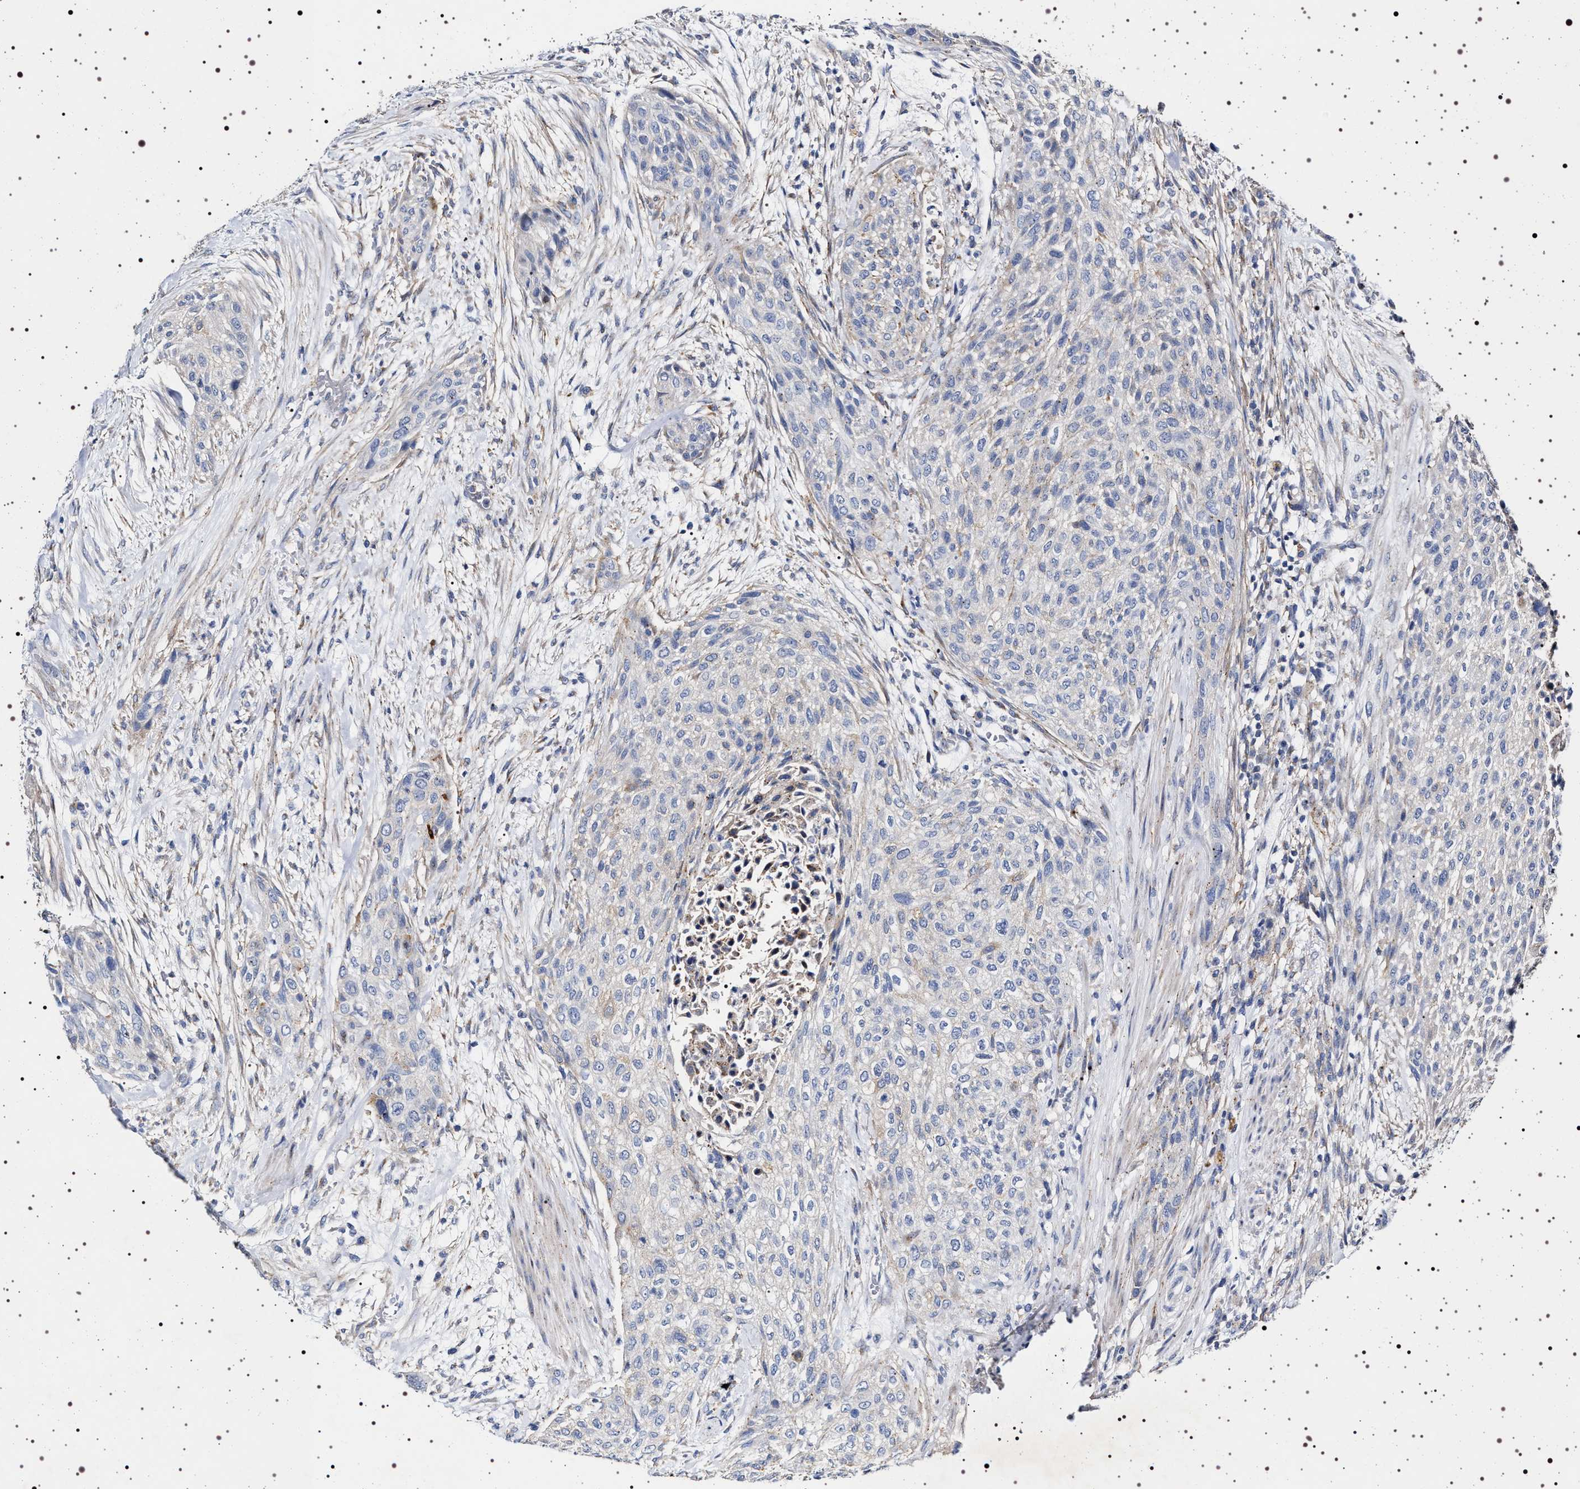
{"staining": {"intensity": "negative", "quantity": "none", "location": "none"}, "tissue": "urothelial cancer", "cell_type": "Tumor cells", "image_type": "cancer", "snomed": [{"axis": "morphology", "description": "Urothelial carcinoma, Low grade"}, {"axis": "morphology", "description": "Urothelial carcinoma, High grade"}, {"axis": "topography", "description": "Urinary bladder"}], "caption": "Immunohistochemistry of human urothelial cancer demonstrates no staining in tumor cells. Nuclei are stained in blue.", "gene": "NAALADL2", "patient": {"sex": "male", "age": 35}}